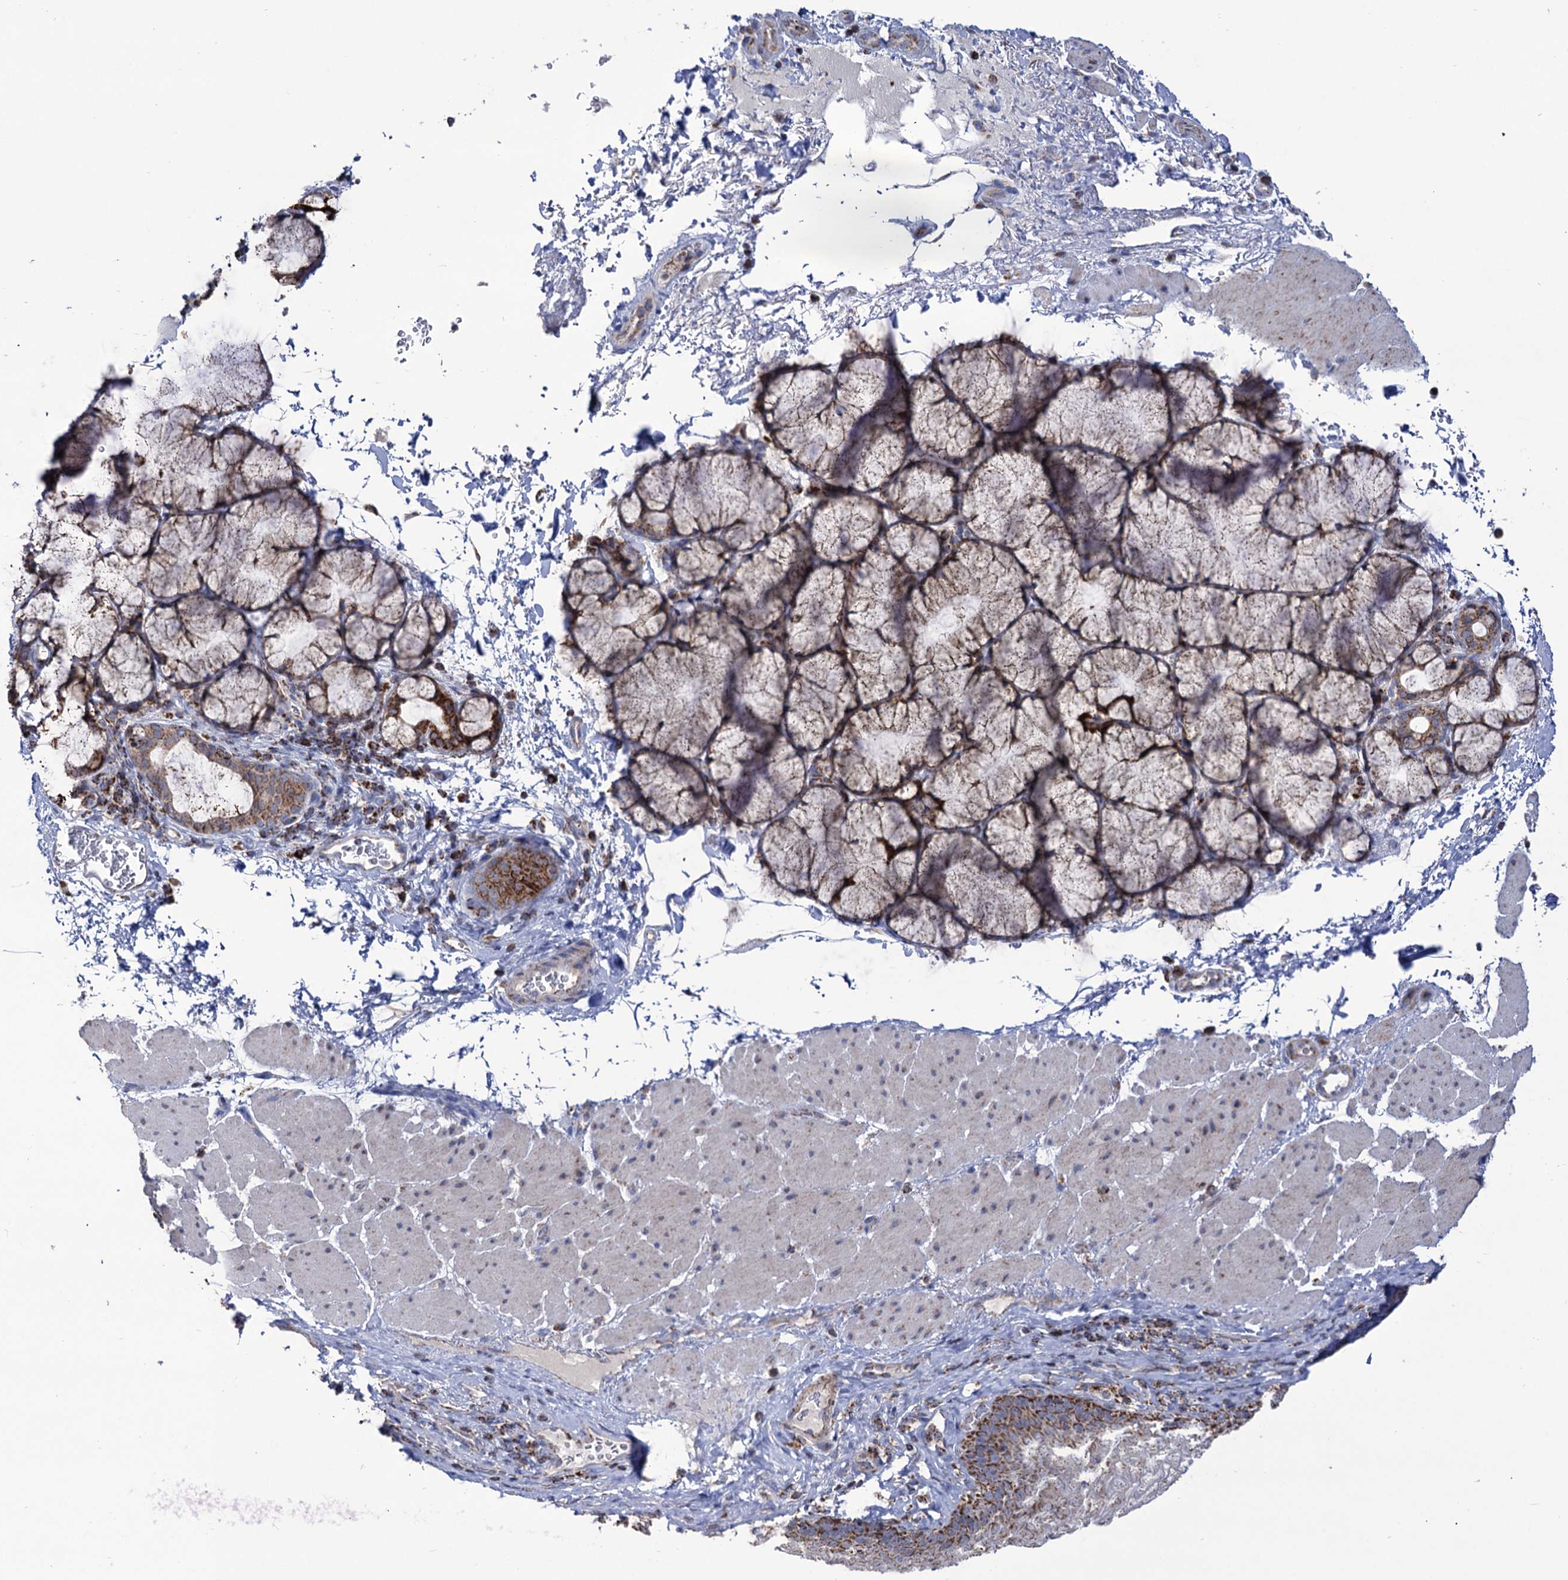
{"staining": {"intensity": "moderate", "quantity": ">75%", "location": "cytoplasmic/membranous"}, "tissue": "esophagus", "cell_type": "Squamous epithelial cells", "image_type": "normal", "snomed": [{"axis": "morphology", "description": "Normal tissue, NOS"}, {"axis": "topography", "description": "Esophagus"}], "caption": "High-magnification brightfield microscopy of benign esophagus stained with DAB (3,3'-diaminobenzidine) (brown) and counterstained with hematoxylin (blue). squamous epithelial cells exhibit moderate cytoplasmic/membranous expression is identified in approximately>75% of cells.", "gene": "ABHD10", "patient": {"sex": "female", "age": 66}}